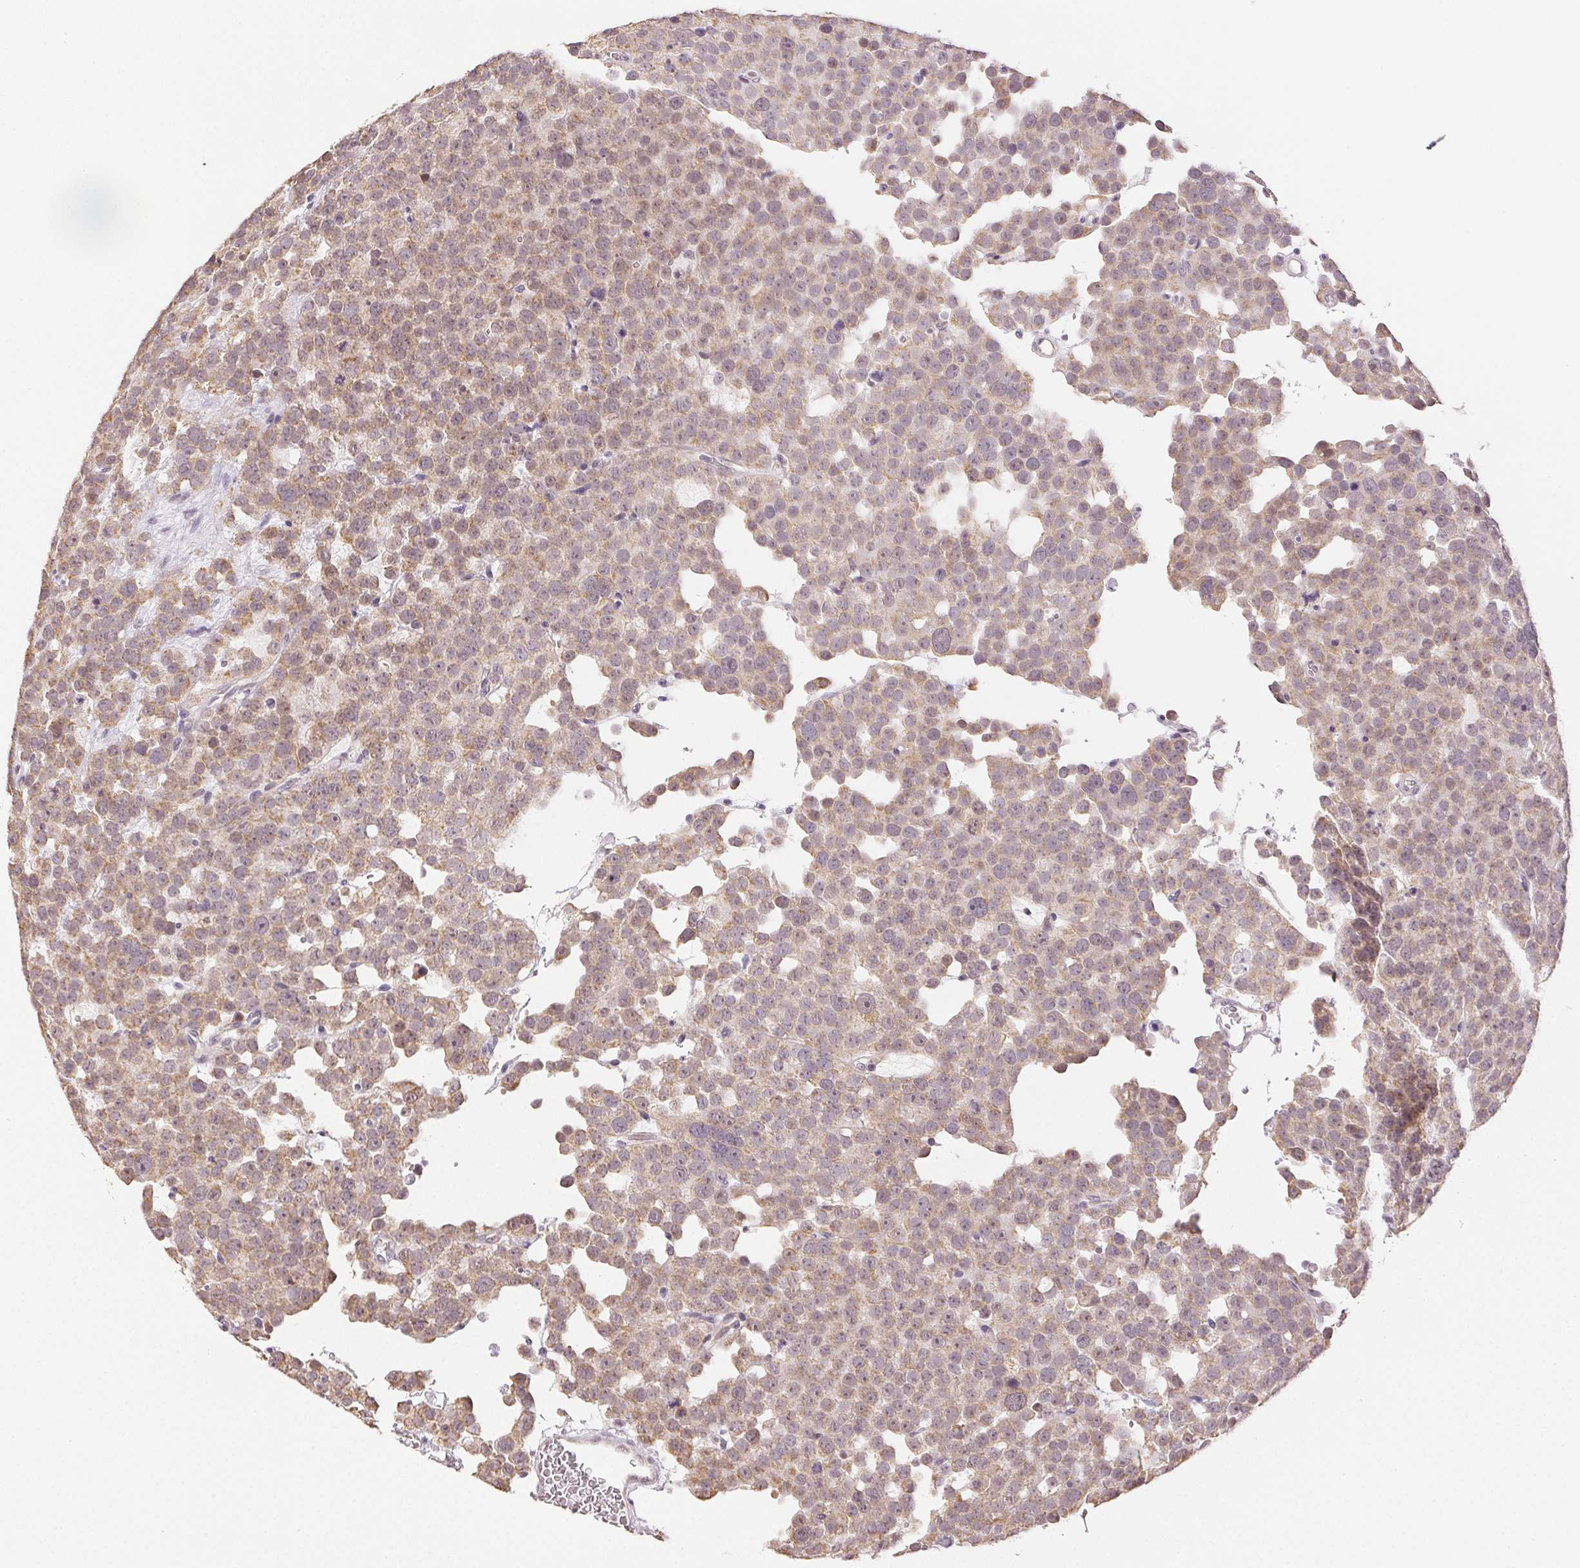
{"staining": {"intensity": "weak", "quantity": ">75%", "location": "cytoplasmic/membranous"}, "tissue": "testis cancer", "cell_type": "Tumor cells", "image_type": "cancer", "snomed": [{"axis": "morphology", "description": "Seminoma, NOS"}, {"axis": "topography", "description": "Testis"}], "caption": "Protein expression analysis of testis cancer (seminoma) demonstrates weak cytoplasmic/membranous positivity in about >75% of tumor cells. (IHC, brightfield microscopy, high magnification).", "gene": "PLCB1", "patient": {"sex": "male", "age": 71}}